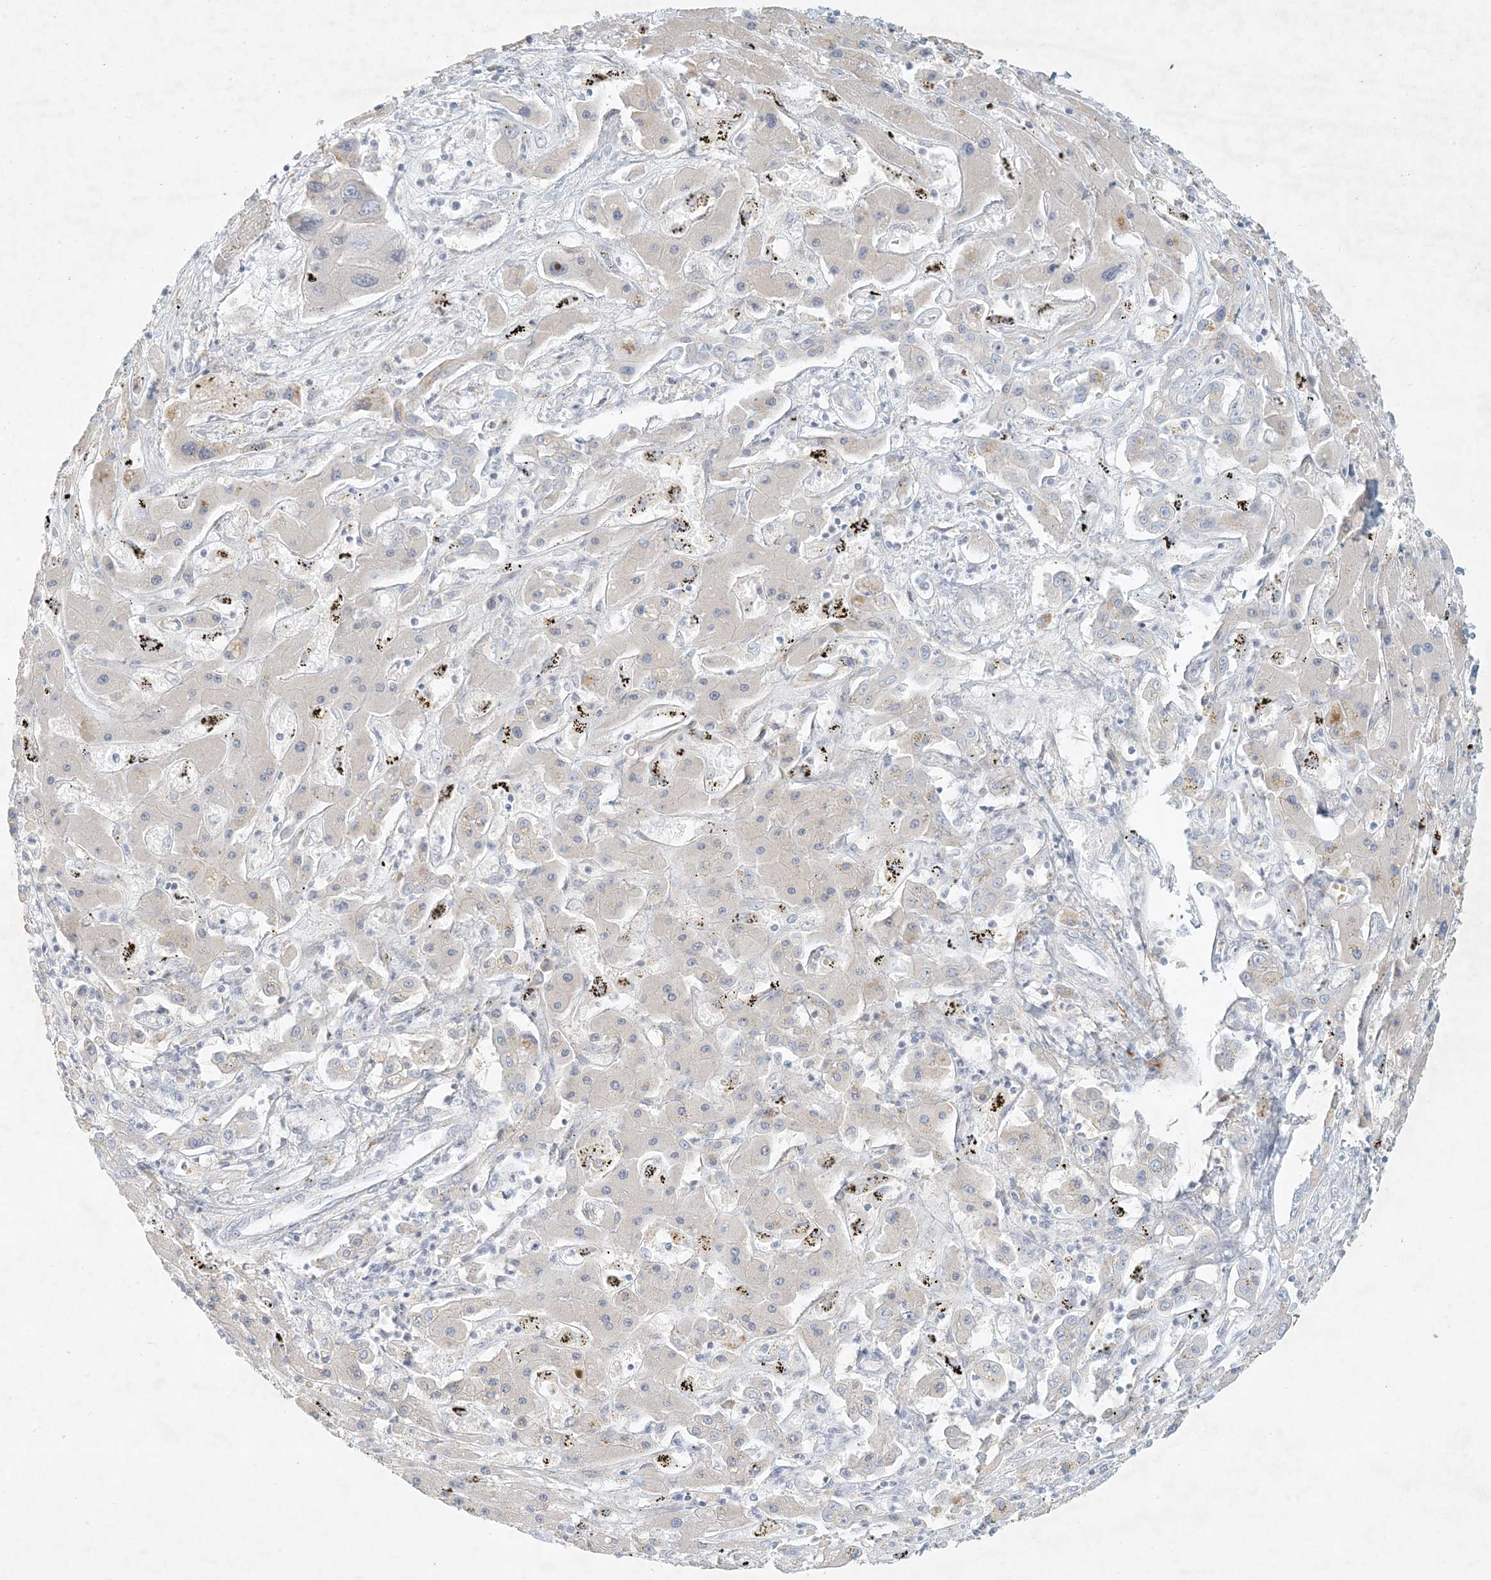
{"staining": {"intensity": "moderate", "quantity": "<25%", "location": "cytoplasmic/membranous"}, "tissue": "liver cancer", "cell_type": "Tumor cells", "image_type": "cancer", "snomed": [{"axis": "morphology", "description": "Cholangiocarcinoma"}, {"axis": "topography", "description": "Liver"}], "caption": "Cholangiocarcinoma (liver) was stained to show a protein in brown. There is low levels of moderate cytoplasmic/membranous expression in approximately <25% of tumor cells.", "gene": "ZNF385D", "patient": {"sex": "male", "age": 67}}